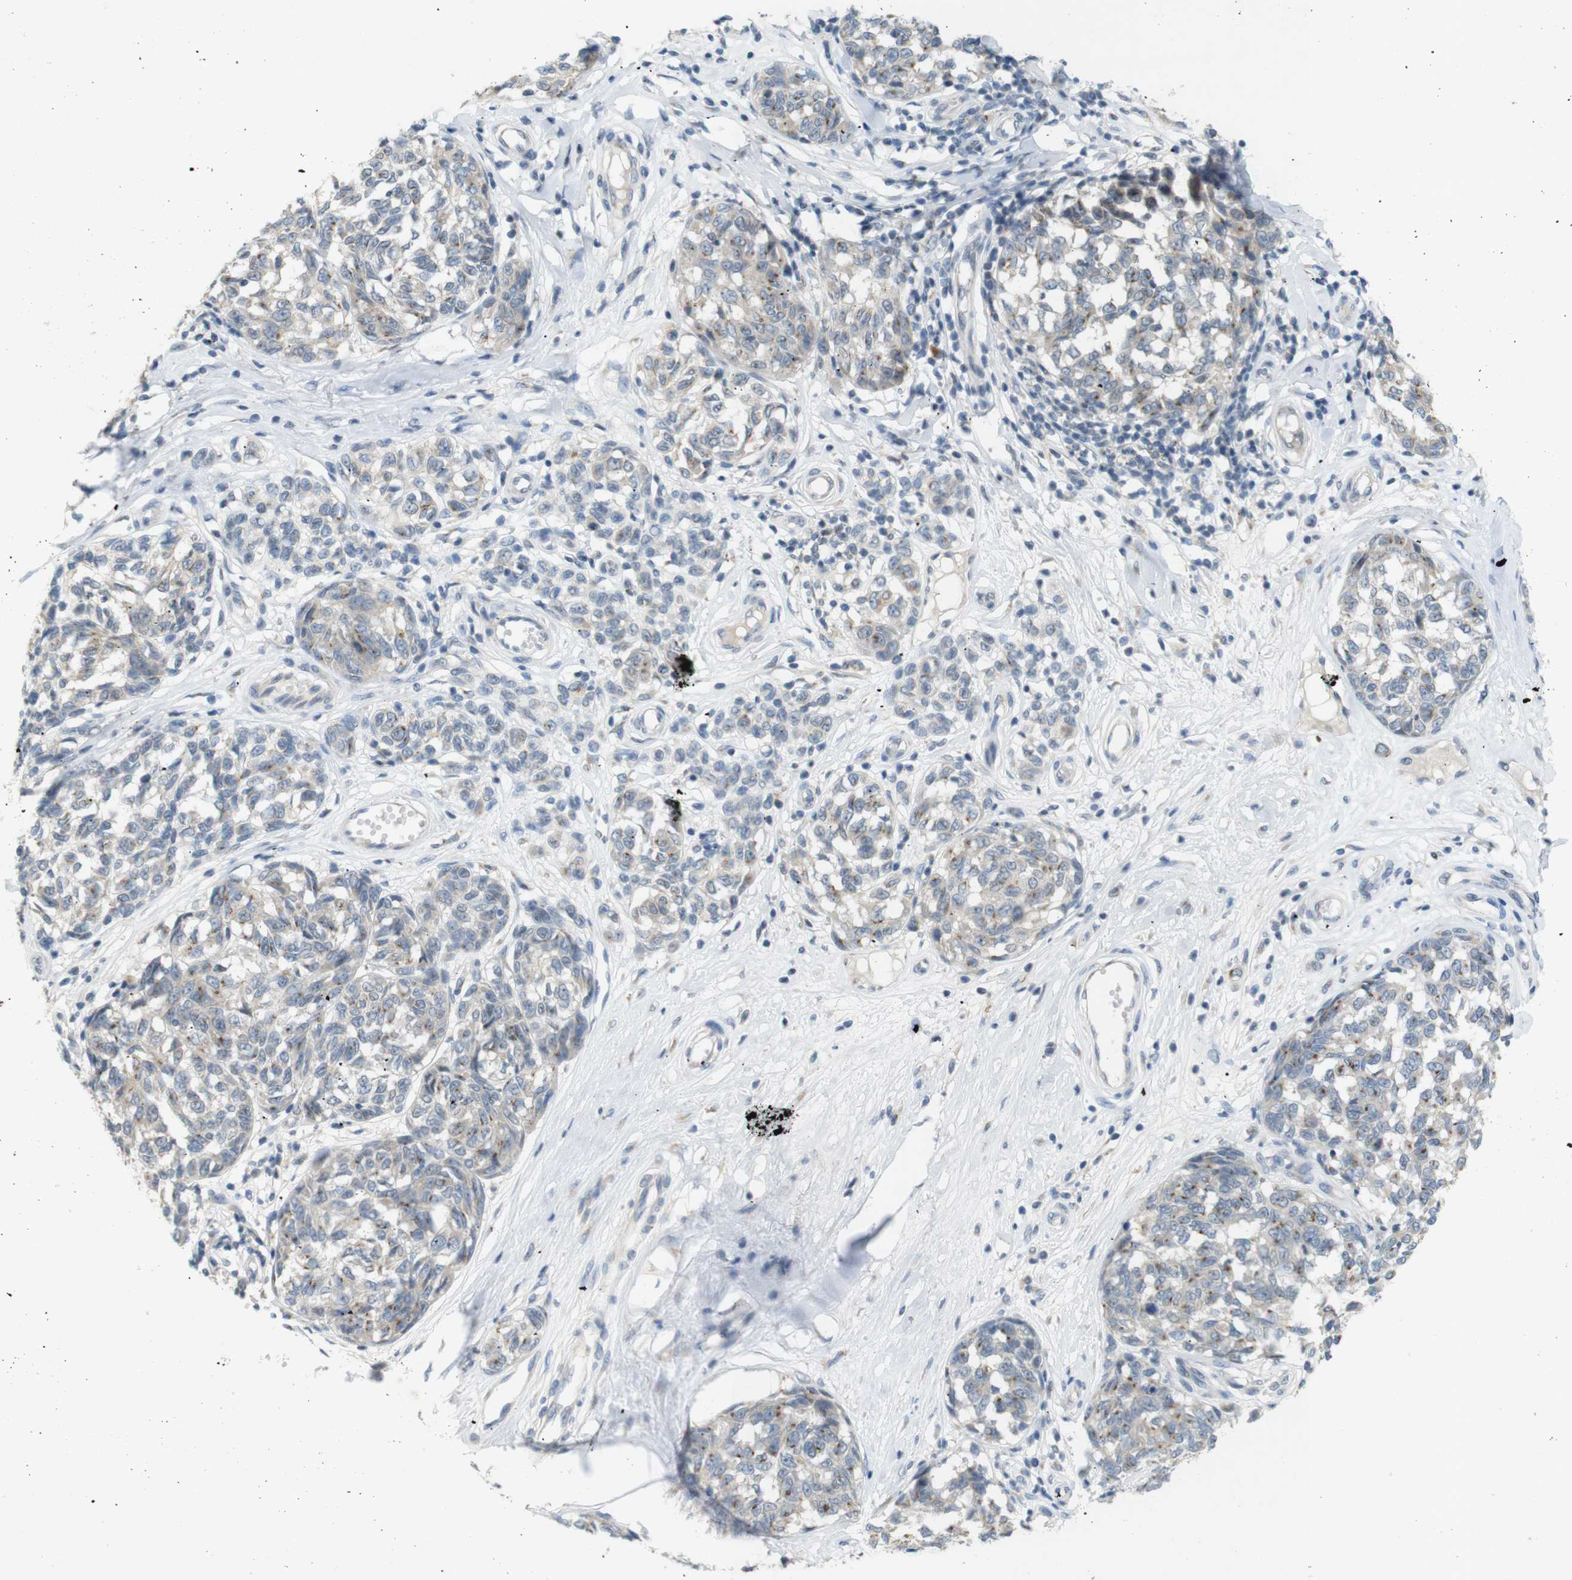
{"staining": {"intensity": "weak", "quantity": "25%-75%", "location": "cytoplasmic/membranous"}, "tissue": "melanoma", "cell_type": "Tumor cells", "image_type": "cancer", "snomed": [{"axis": "morphology", "description": "Malignant melanoma, NOS"}, {"axis": "topography", "description": "Skin"}], "caption": "High-magnification brightfield microscopy of melanoma stained with DAB (brown) and counterstained with hematoxylin (blue). tumor cells exhibit weak cytoplasmic/membranous expression is appreciated in about25%-75% of cells.", "gene": "YIPF3", "patient": {"sex": "female", "age": 64}}